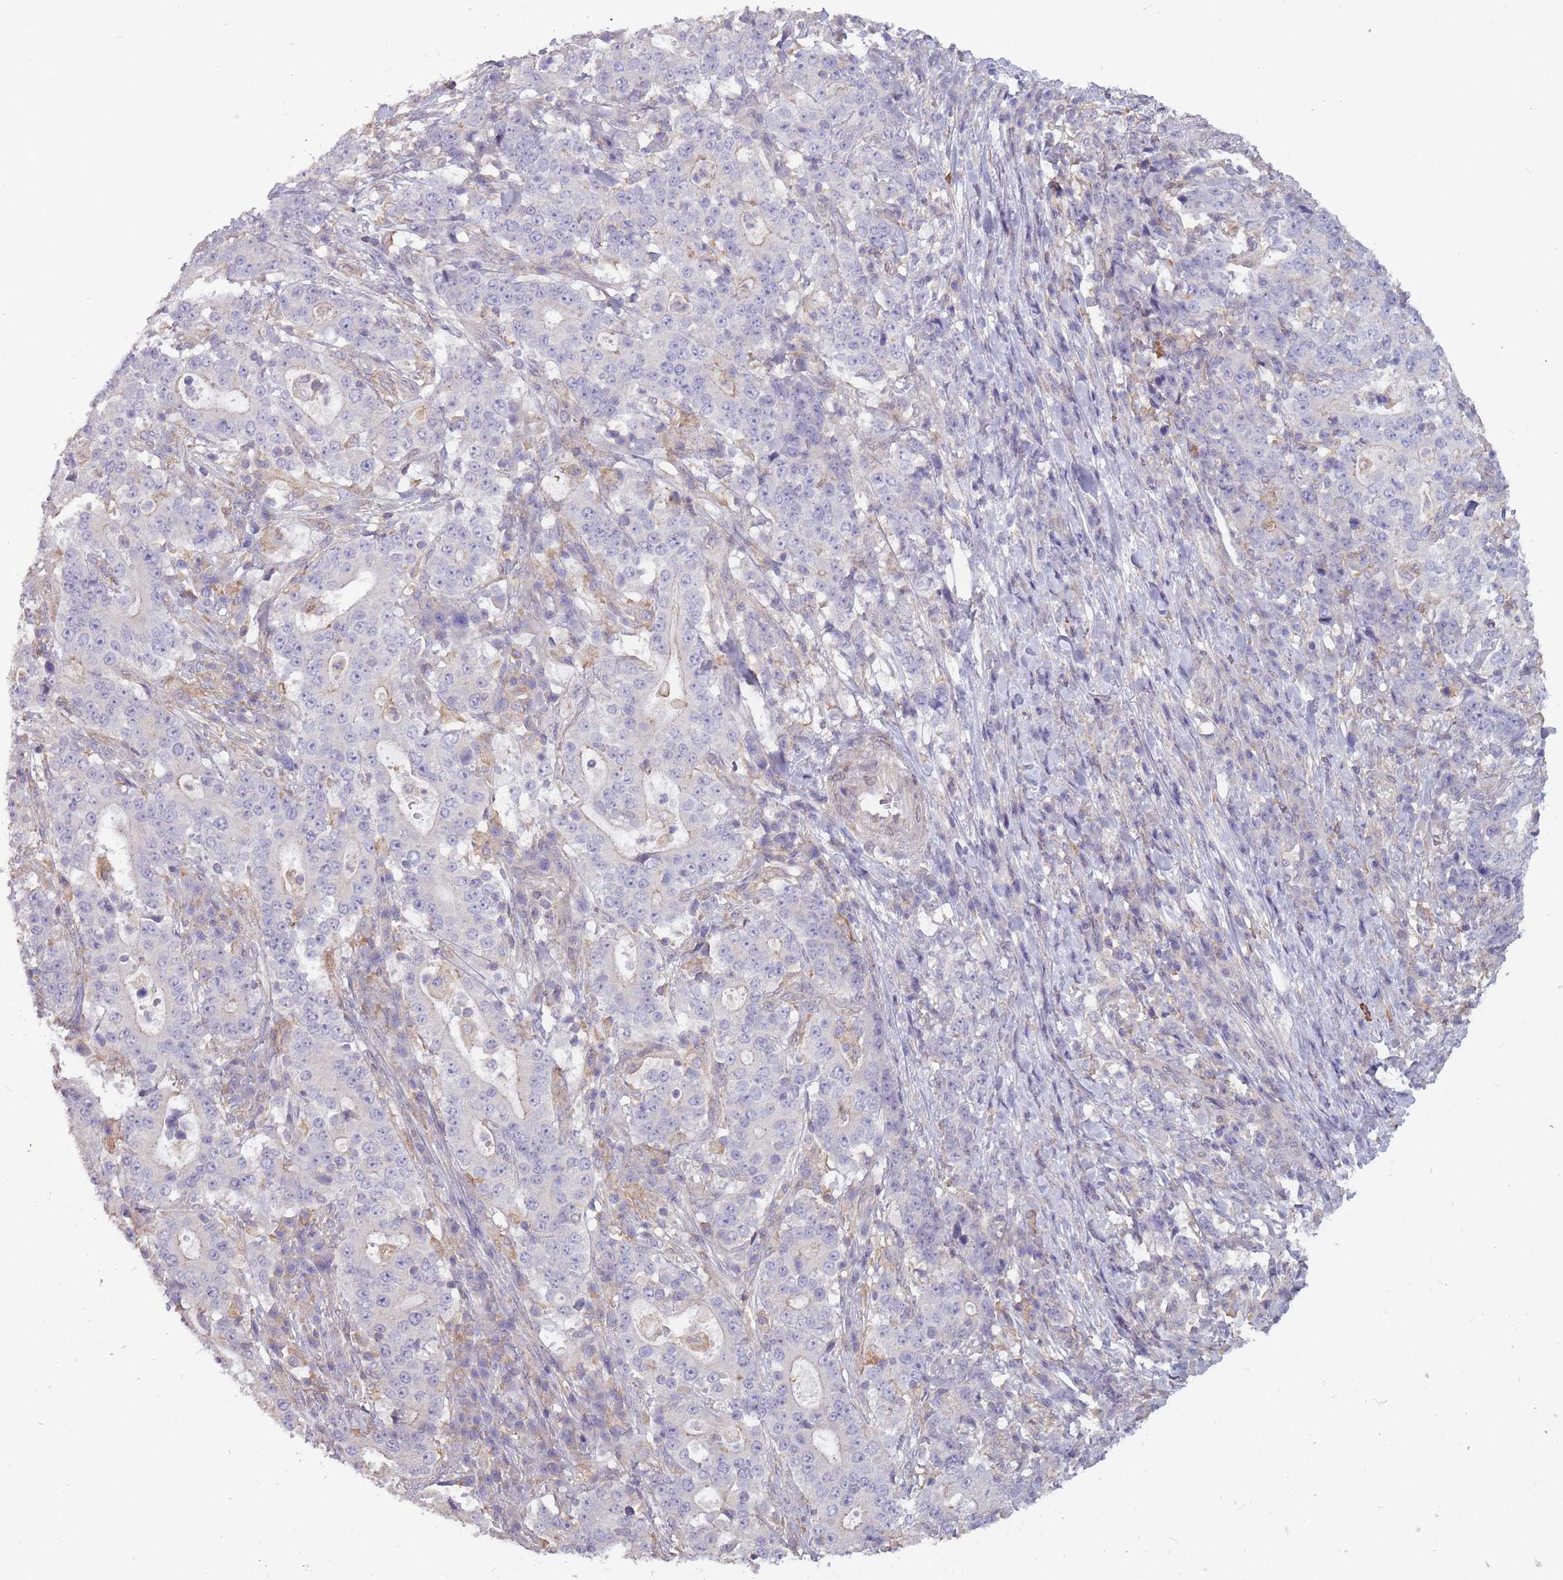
{"staining": {"intensity": "negative", "quantity": "none", "location": "none"}, "tissue": "stomach cancer", "cell_type": "Tumor cells", "image_type": "cancer", "snomed": [{"axis": "morphology", "description": "Normal tissue, NOS"}, {"axis": "morphology", "description": "Adenocarcinoma, NOS"}, {"axis": "topography", "description": "Stomach, upper"}, {"axis": "topography", "description": "Stomach"}], "caption": "Image shows no significant protein positivity in tumor cells of stomach cancer.", "gene": "TET3", "patient": {"sex": "male", "age": 59}}